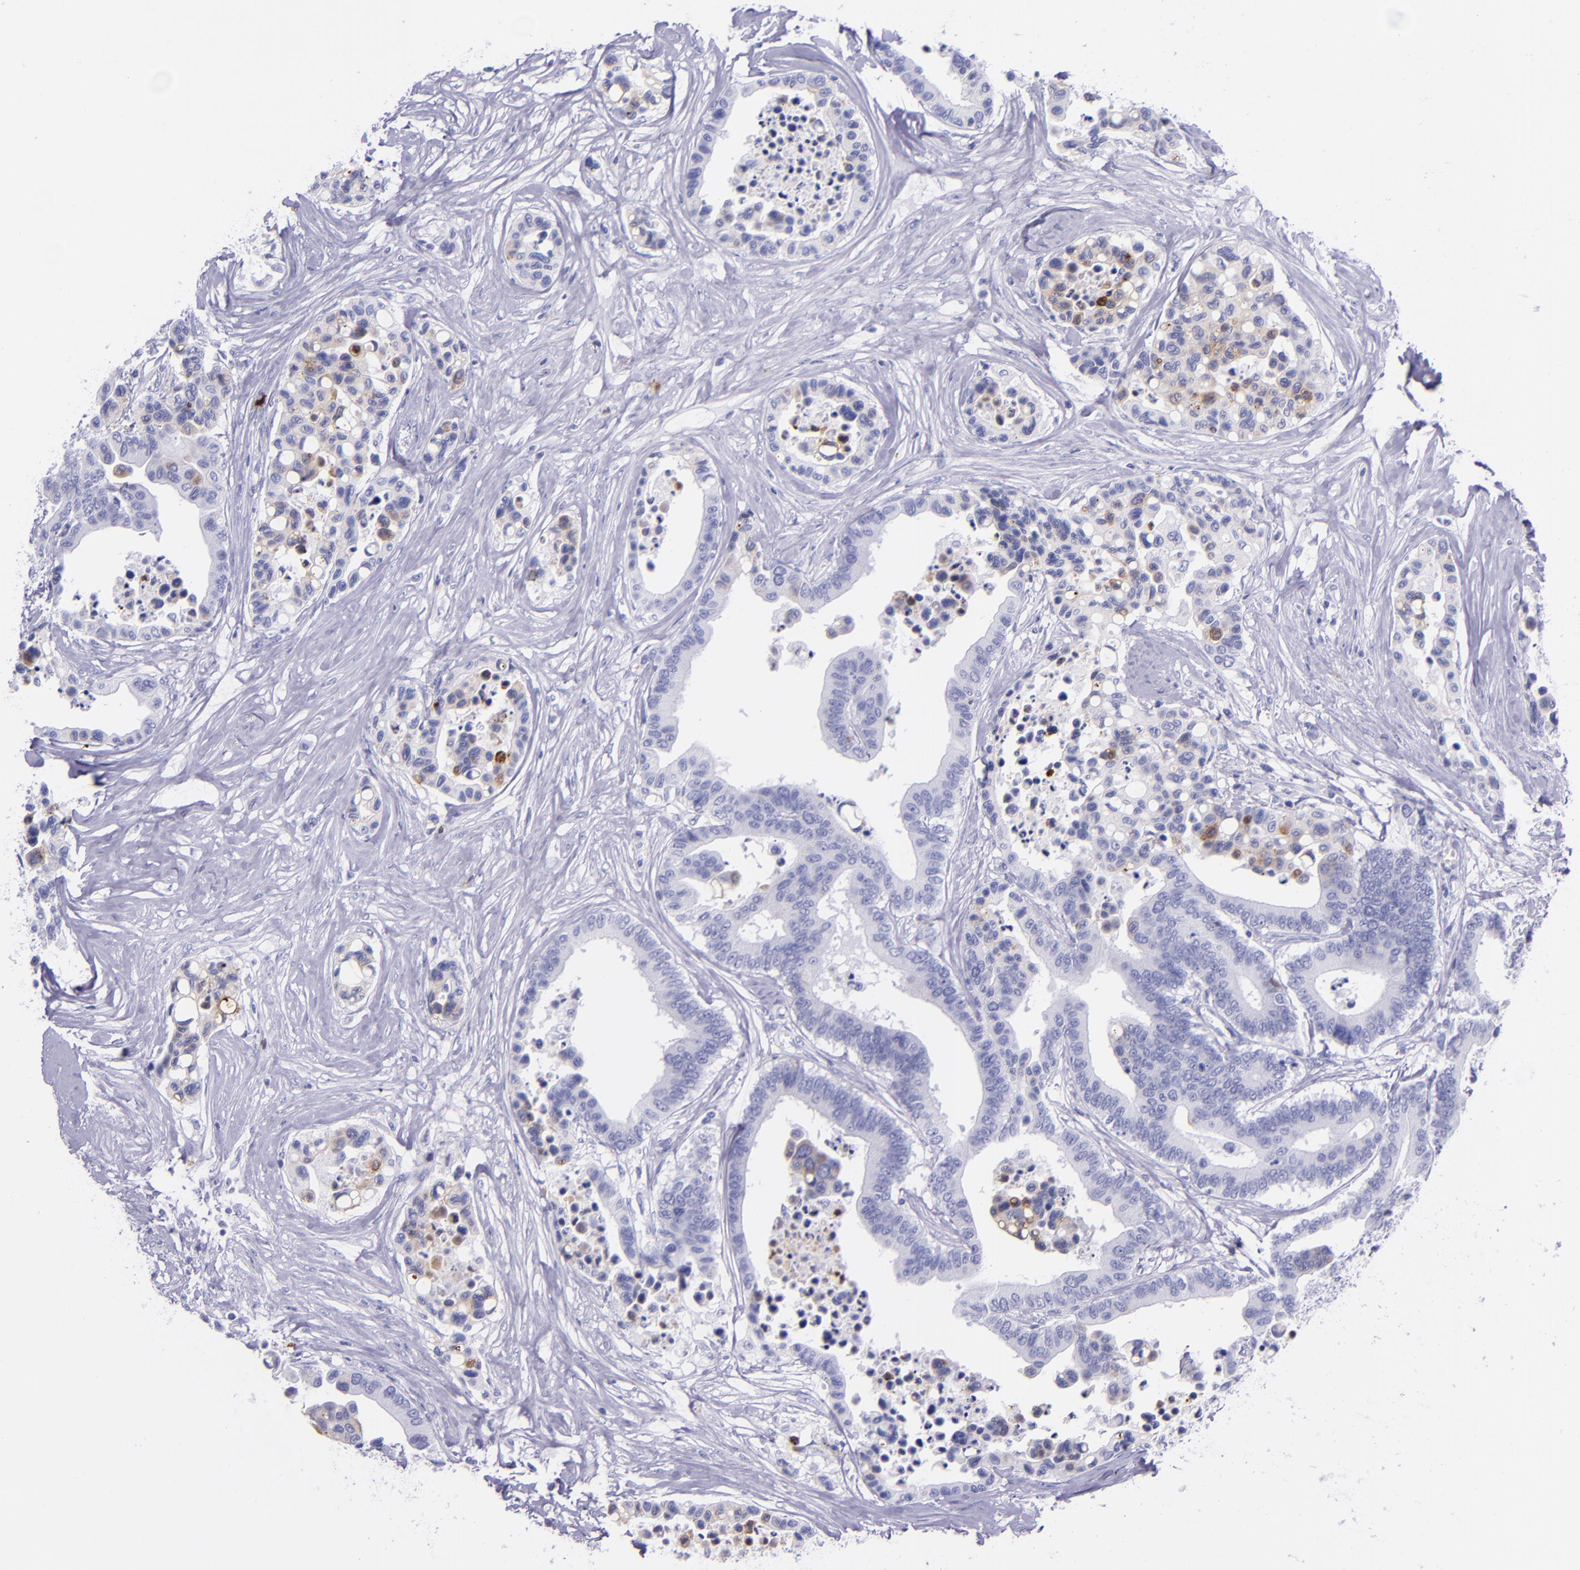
{"staining": {"intensity": "weak", "quantity": "<25%", "location": "cytoplasmic/membranous"}, "tissue": "colorectal cancer", "cell_type": "Tumor cells", "image_type": "cancer", "snomed": [{"axis": "morphology", "description": "Adenocarcinoma, NOS"}, {"axis": "topography", "description": "Colon"}], "caption": "Immunohistochemistry (IHC) of human adenocarcinoma (colorectal) exhibits no staining in tumor cells.", "gene": "SLPI", "patient": {"sex": "male", "age": 82}}